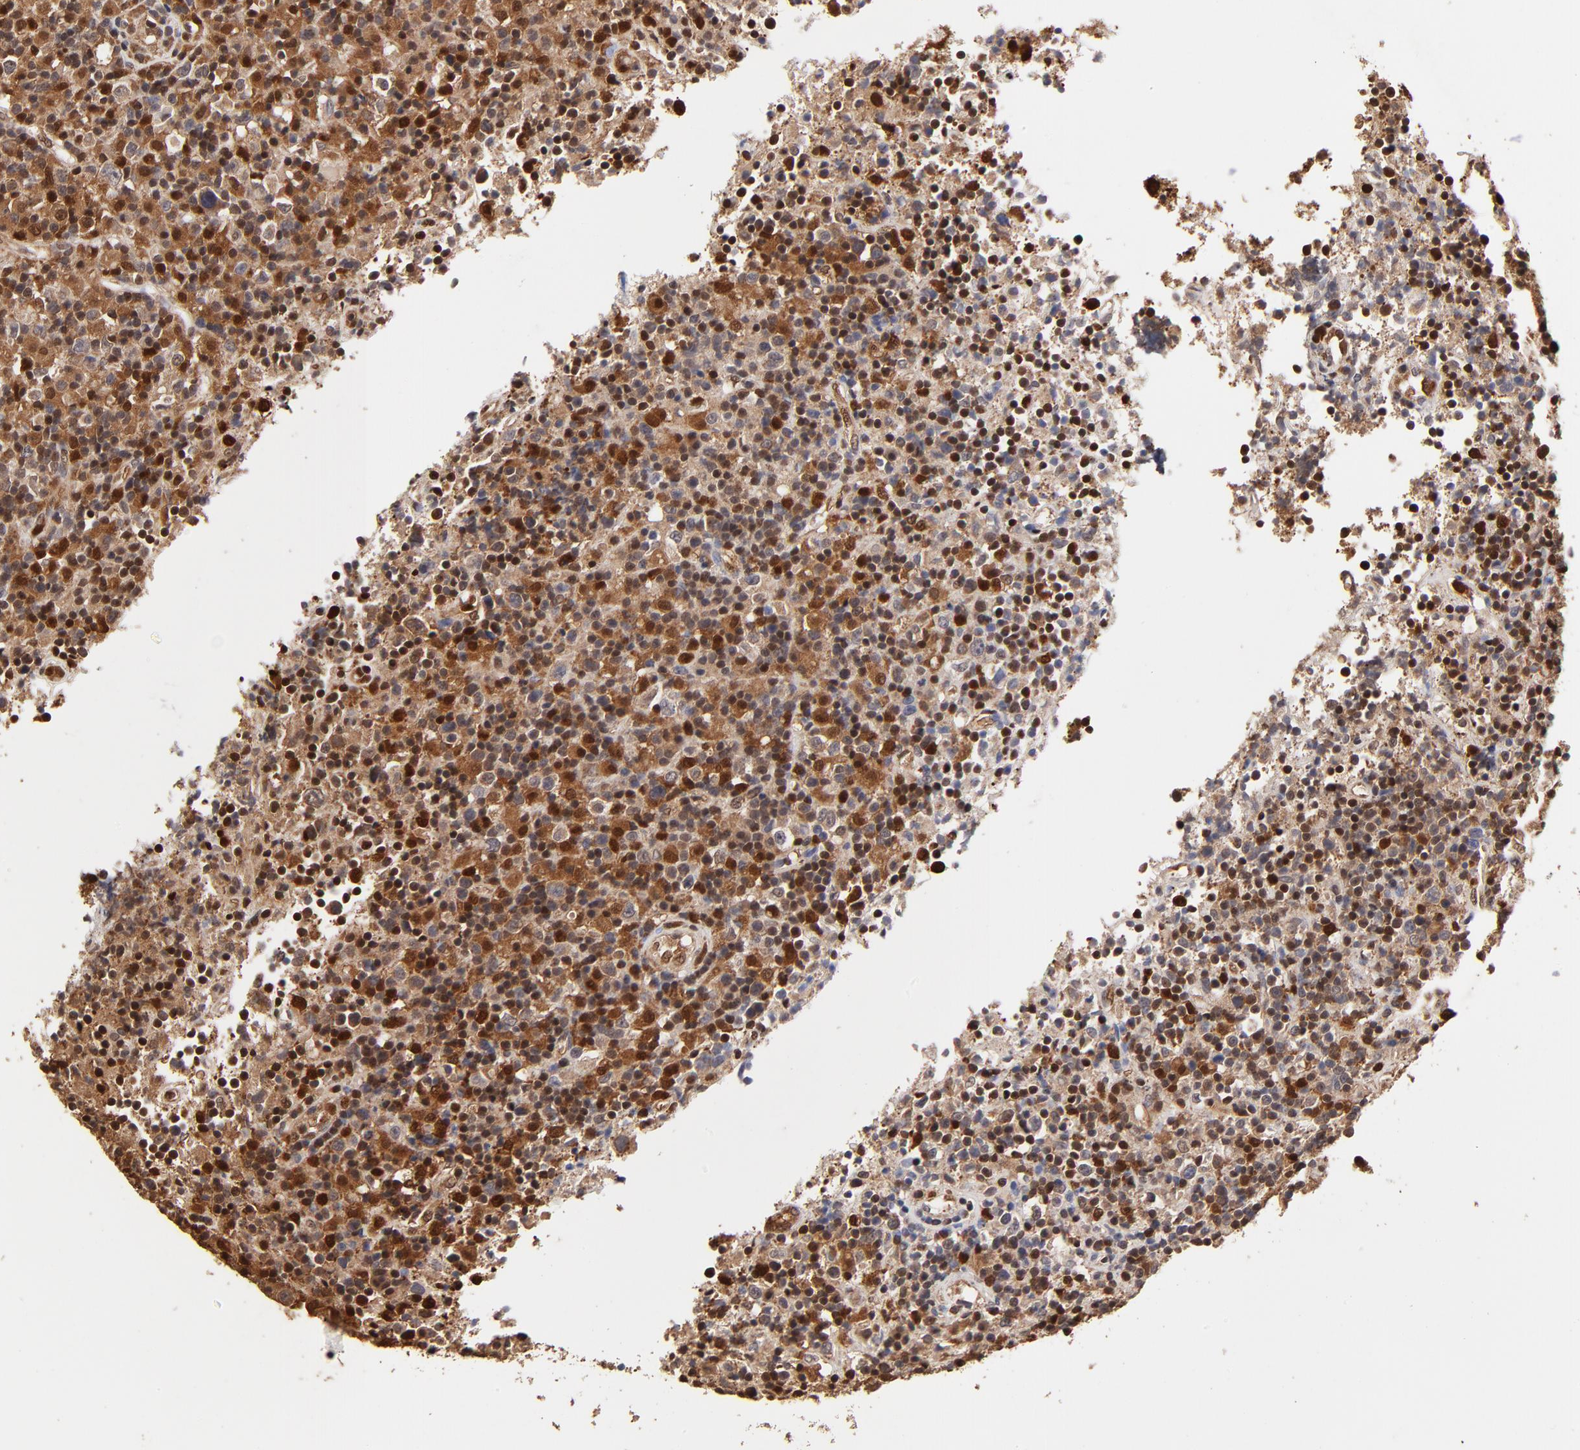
{"staining": {"intensity": "moderate", "quantity": "25%-75%", "location": "cytoplasmic/membranous,nuclear"}, "tissue": "lymphoma", "cell_type": "Tumor cells", "image_type": "cancer", "snomed": [{"axis": "morphology", "description": "Hodgkin's disease, NOS"}, {"axis": "topography", "description": "Lymph node"}], "caption": "Brown immunohistochemical staining in Hodgkin's disease shows moderate cytoplasmic/membranous and nuclear positivity in approximately 25%-75% of tumor cells.", "gene": "CASP1", "patient": {"sex": "male", "age": 46}}